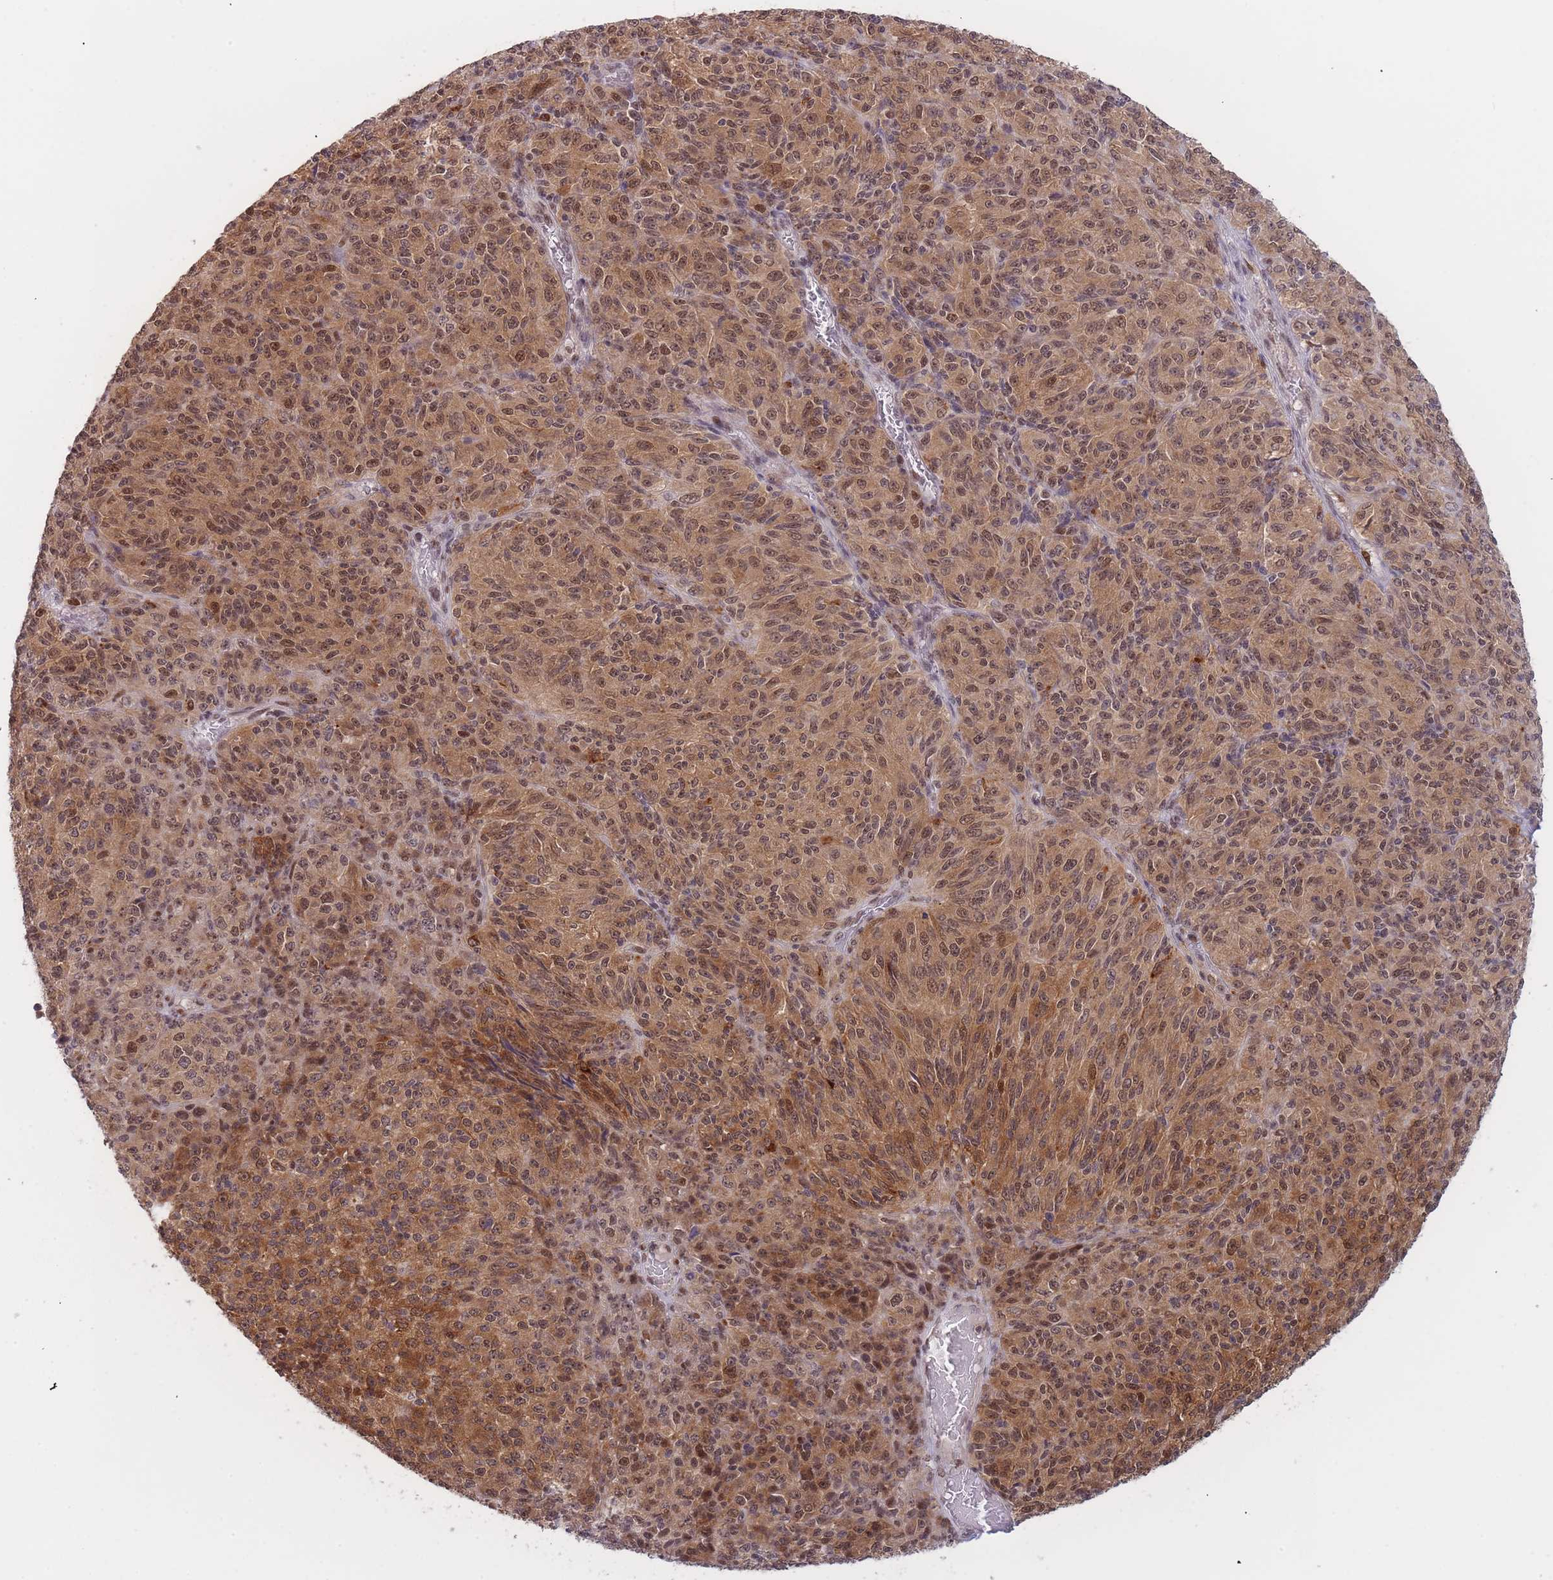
{"staining": {"intensity": "moderate", "quantity": ">75%", "location": "cytoplasmic/membranous,nuclear"}, "tissue": "melanoma", "cell_type": "Tumor cells", "image_type": "cancer", "snomed": [{"axis": "morphology", "description": "Malignant melanoma, Metastatic site"}, {"axis": "topography", "description": "Brain"}], "caption": "Approximately >75% of tumor cells in malignant melanoma (metastatic site) reveal moderate cytoplasmic/membranous and nuclear protein positivity as visualized by brown immunohistochemical staining.", "gene": "DEAF1", "patient": {"sex": "female", "age": 56}}